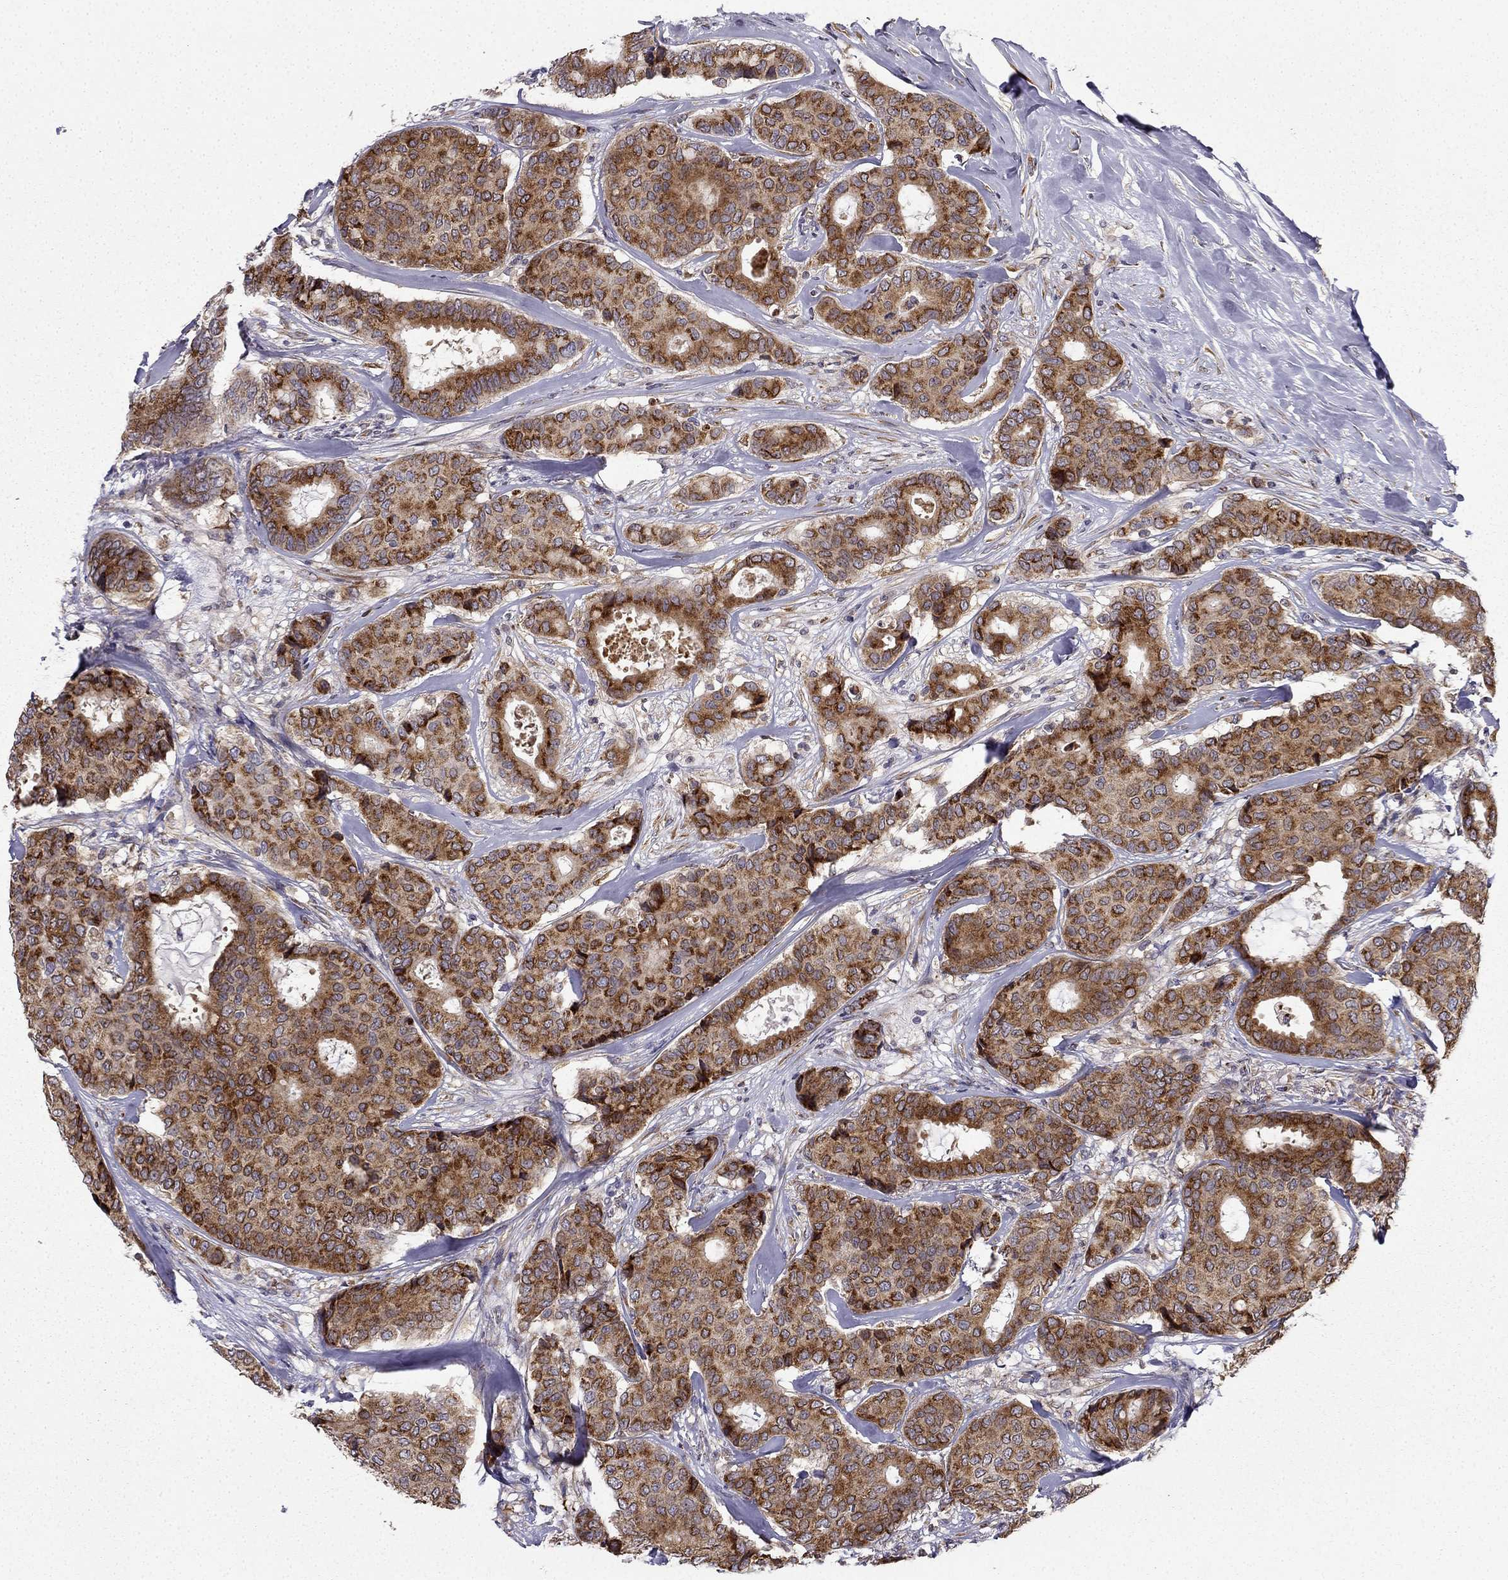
{"staining": {"intensity": "strong", "quantity": ">75%", "location": "cytoplasmic/membranous"}, "tissue": "breast cancer", "cell_type": "Tumor cells", "image_type": "cancer", "snomed": [{"axis": "morphology", "description": "Duct carcinoma"}, {"axis": "topography", "description": "Breast"}], "caption": "Immunohistochemistry histopathology image of neoplastic tissue: breast cancer stained using immunohistochemistry displays high levels of strong protein expression localized specifically in the cytoplasmic/membranous of tumor cells, appearing as a cytoplasmic/membranous brown color.", "gene": "B4GALT7", "patient": {"sex": "female", "age": 75}}